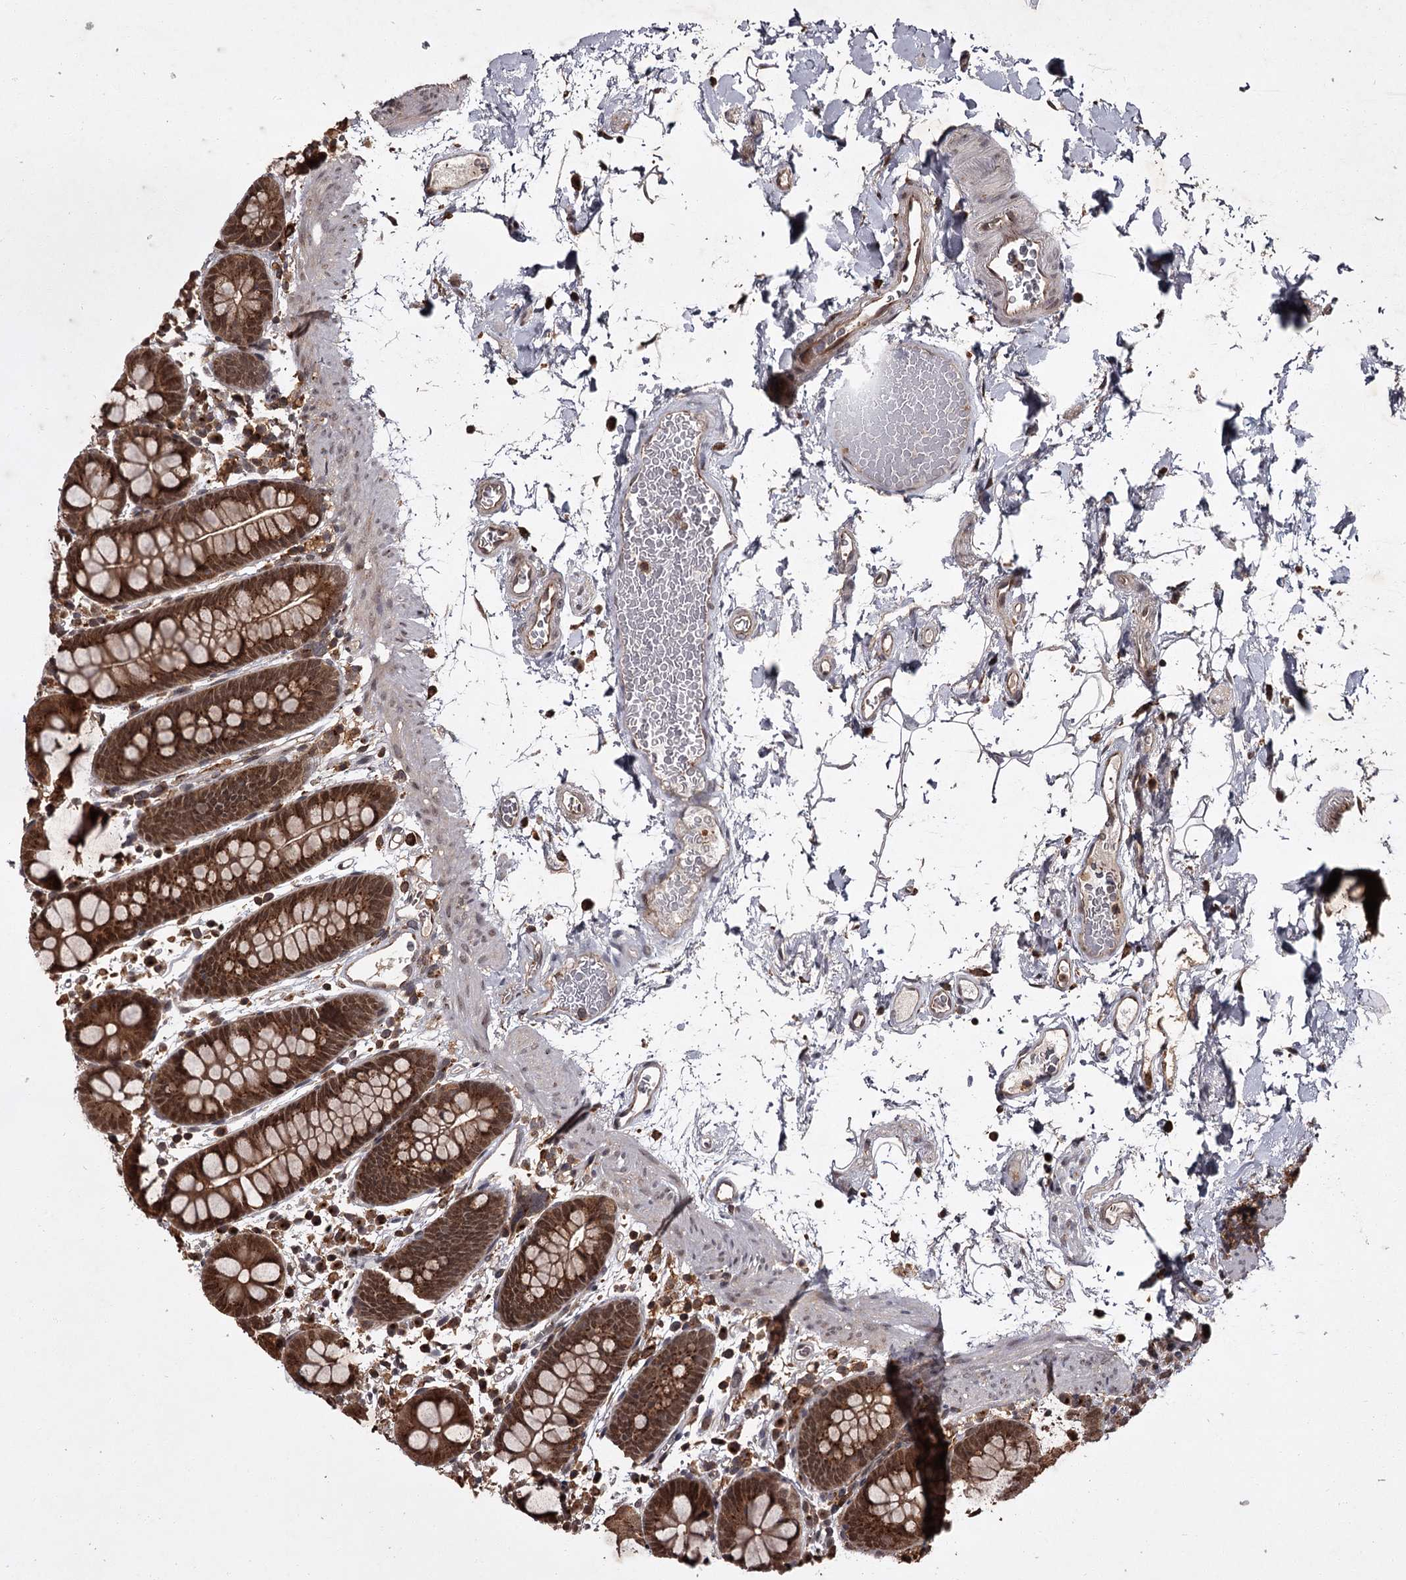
{"staining": {"intensity": "moderate", "quantity": ">75%", "location": "cytoplasmic/membranous,nuclear"}, "tissue": "colon", "cell_type": "Endothelial cells", "image_type": "normal", "snomed": [{"axis": "morphology", "description": "Normal tissue, NOS"}, {"axis": "topography", "description": "Colon"}], "caption": "Immunohistochemistry histopathology image of unremarkable human colon stained for a protein (brown), which exhibits medium levels of moderate cytoplasmic/membranous,nuclear staining in approximately >75% of endothelial cells.", "gene": "TBC1D23", "patient": {"sex": "male", "age": 75}}